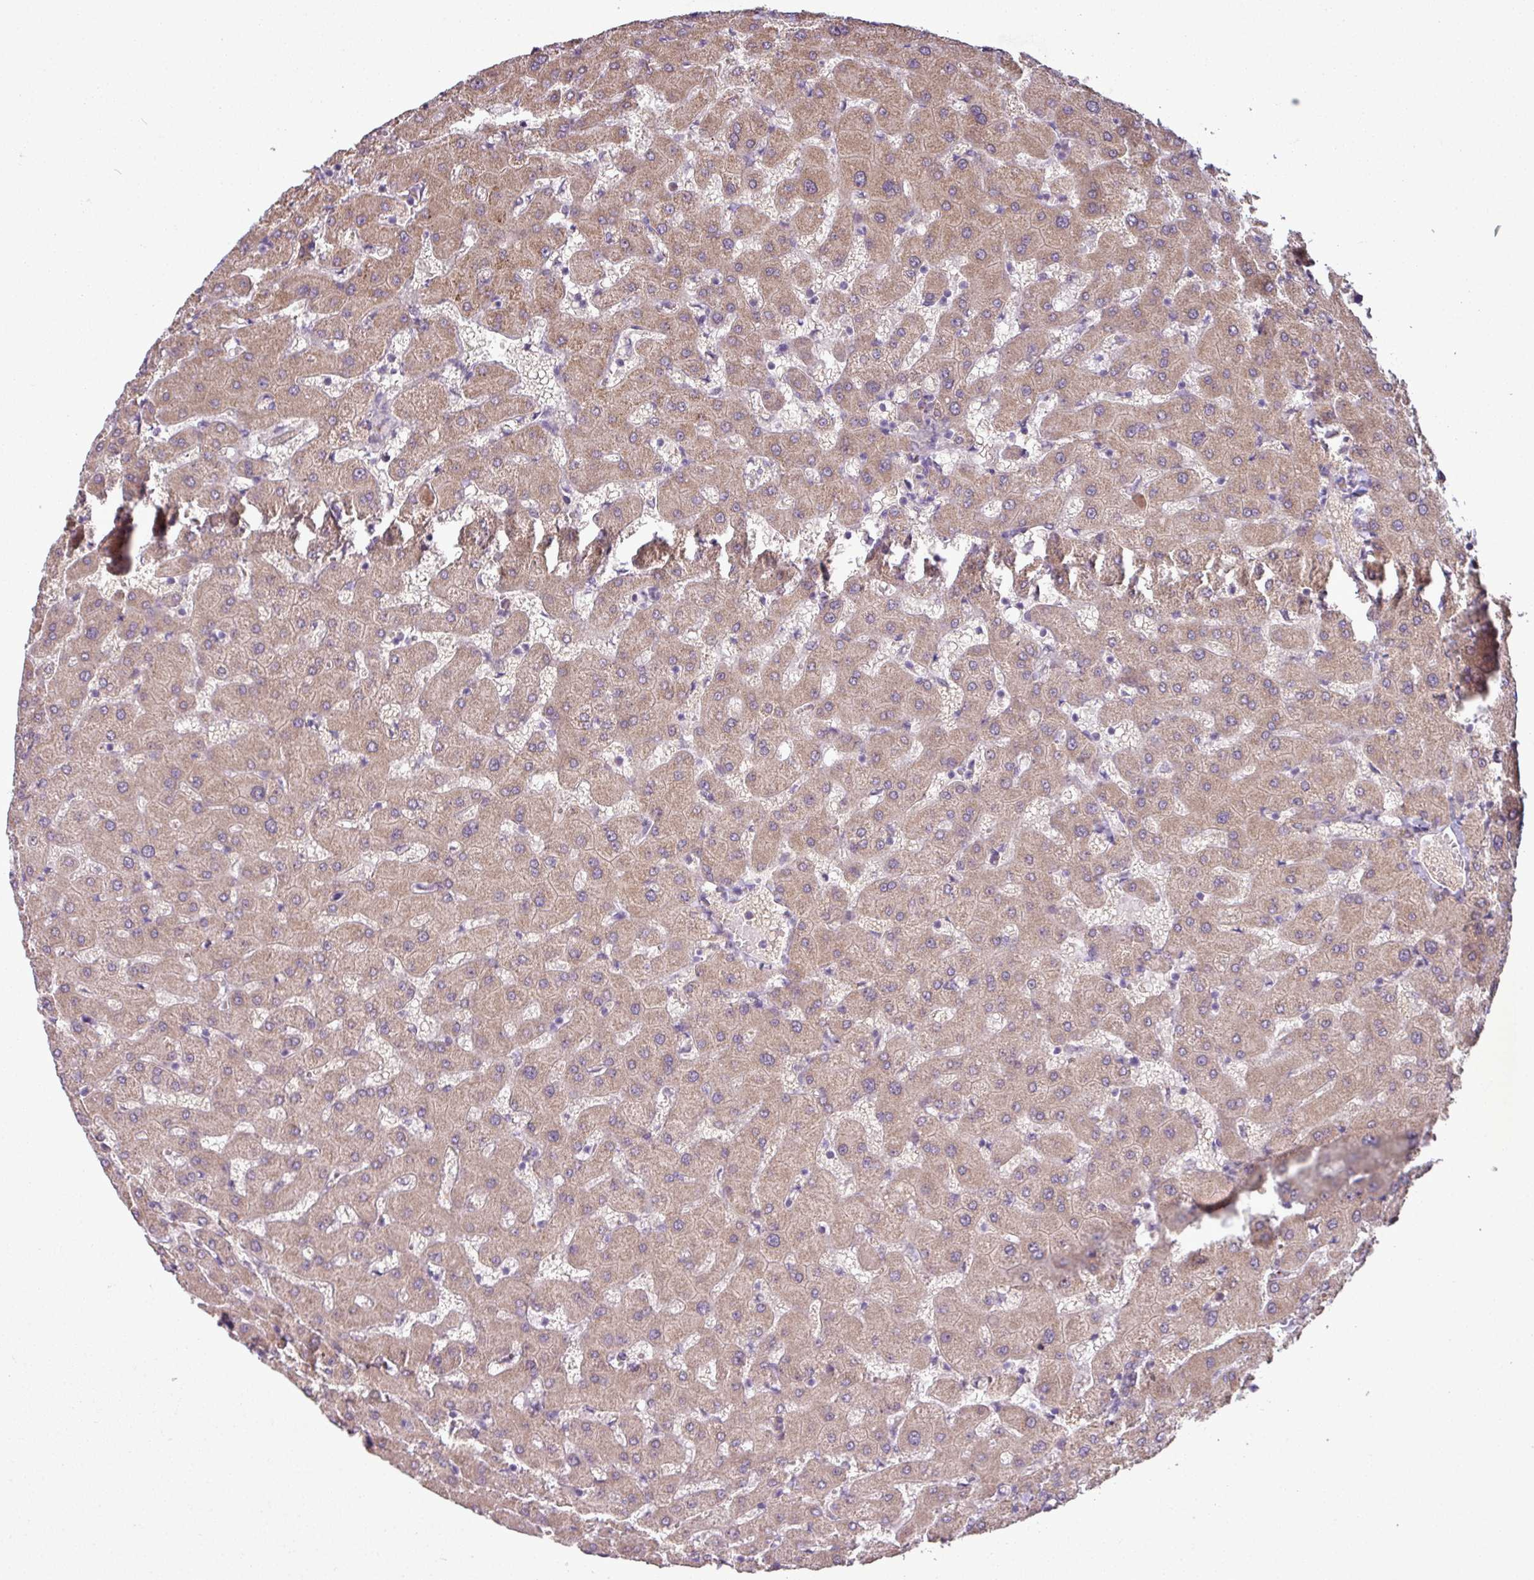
{"staining": {"intensity": "moderate", "quantity": ">75%", "location": "cytoplasmic/membranous"}, "tissue": "liver", "cell_type": "Cholangiocytes", "image_type": "normal", "snomed": [{"axis": "morphology", "description": "Normal tissue, NOS"}, {"axis": "topography", "description": "Liver"}], "caption": "Human liver stained with a brown dye demonstrates moderate cytoplasmic/membranous positive positivity in about >75% of cholangiocytes.", "gene": "ZNF217", "patient": {"sex": "female", "age": 63}}